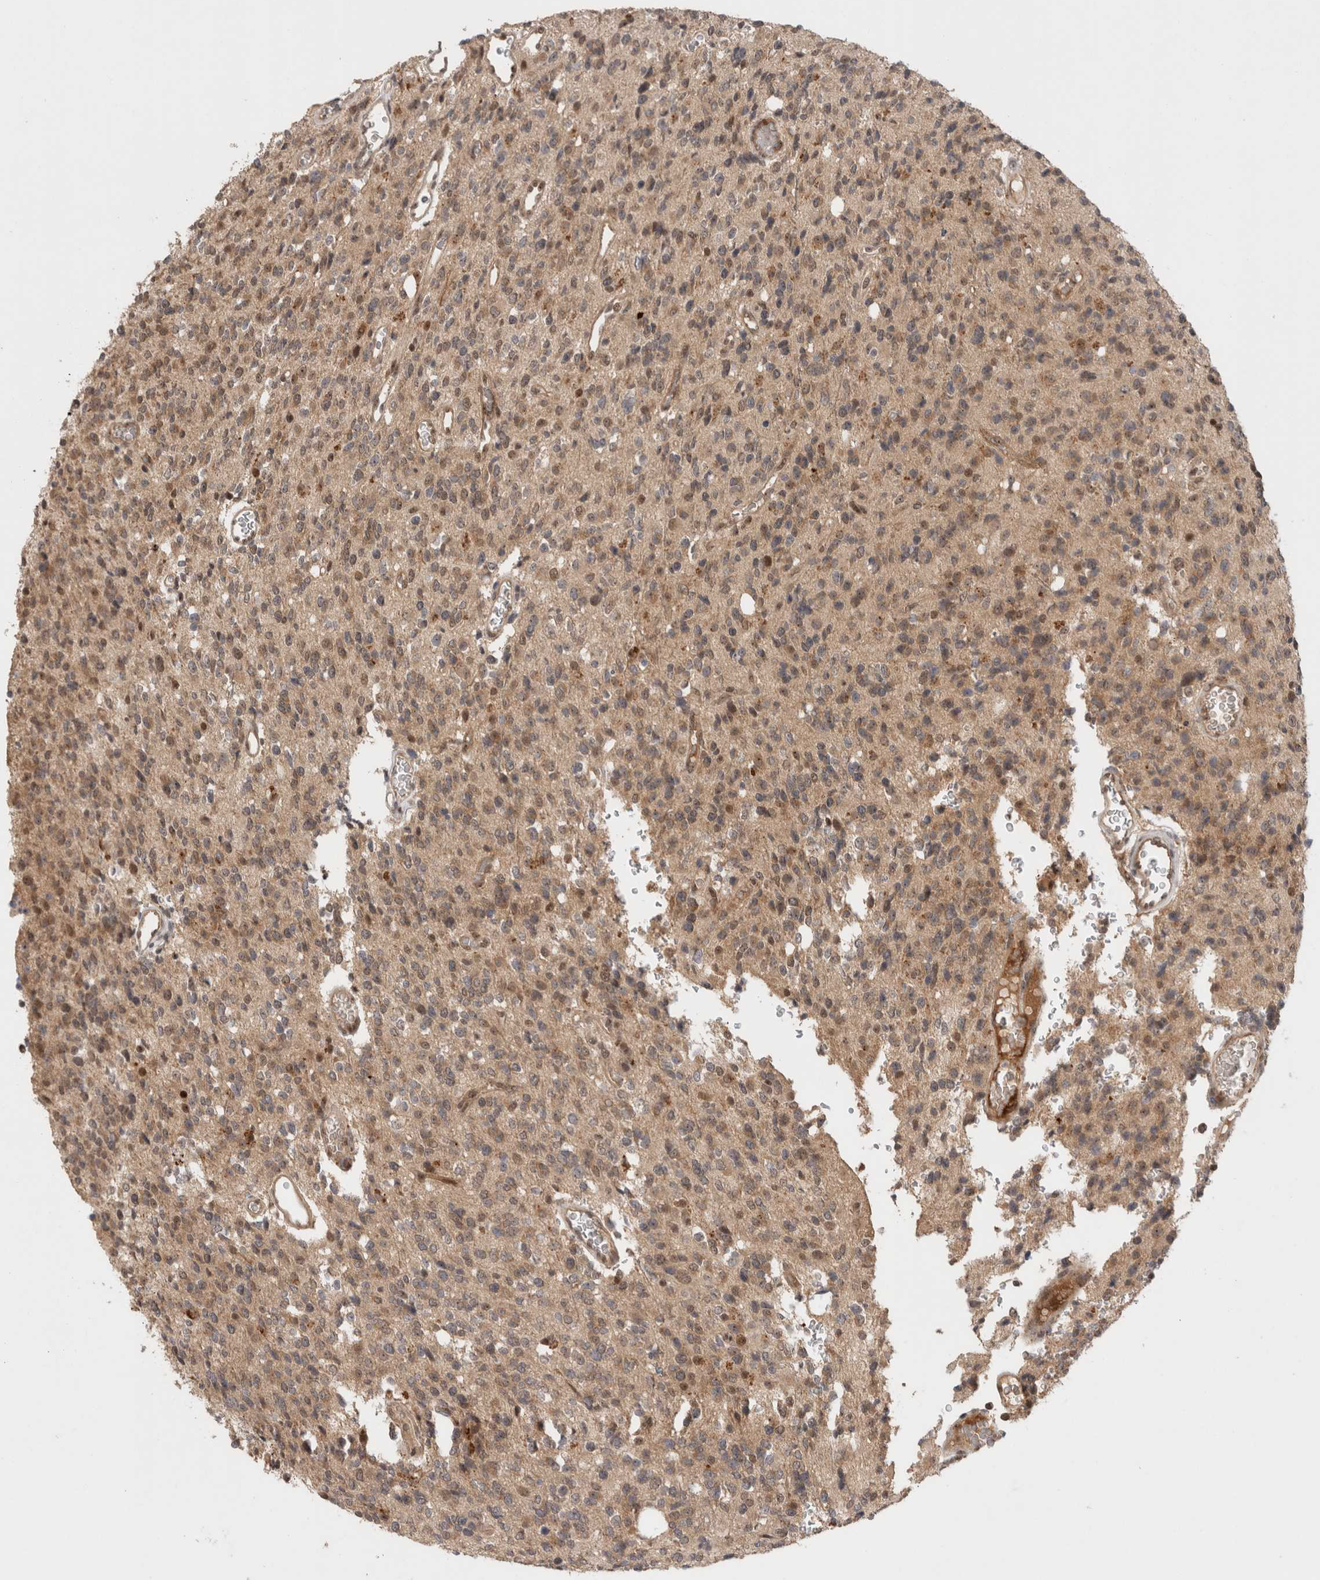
{"staining": {"intensity": "weak", "quantity": "<25%", "location": "nuclear"}, "tissue": "glioma", "cell_type": "Tumor cells", "image_type": "cancer", "snomed": [{"axis": "morphology", "description": "Glioma, malignant, High grade"}, {"axis": "topography", "description": "Brain"}], "caption": "This is an immunohistochemistry histopathology image of human malignant glioma (high-grade). There is no expression in tumor cells.", "gene": "MPHOSPH6", "patient": {"sex": "male", "age": 34}}